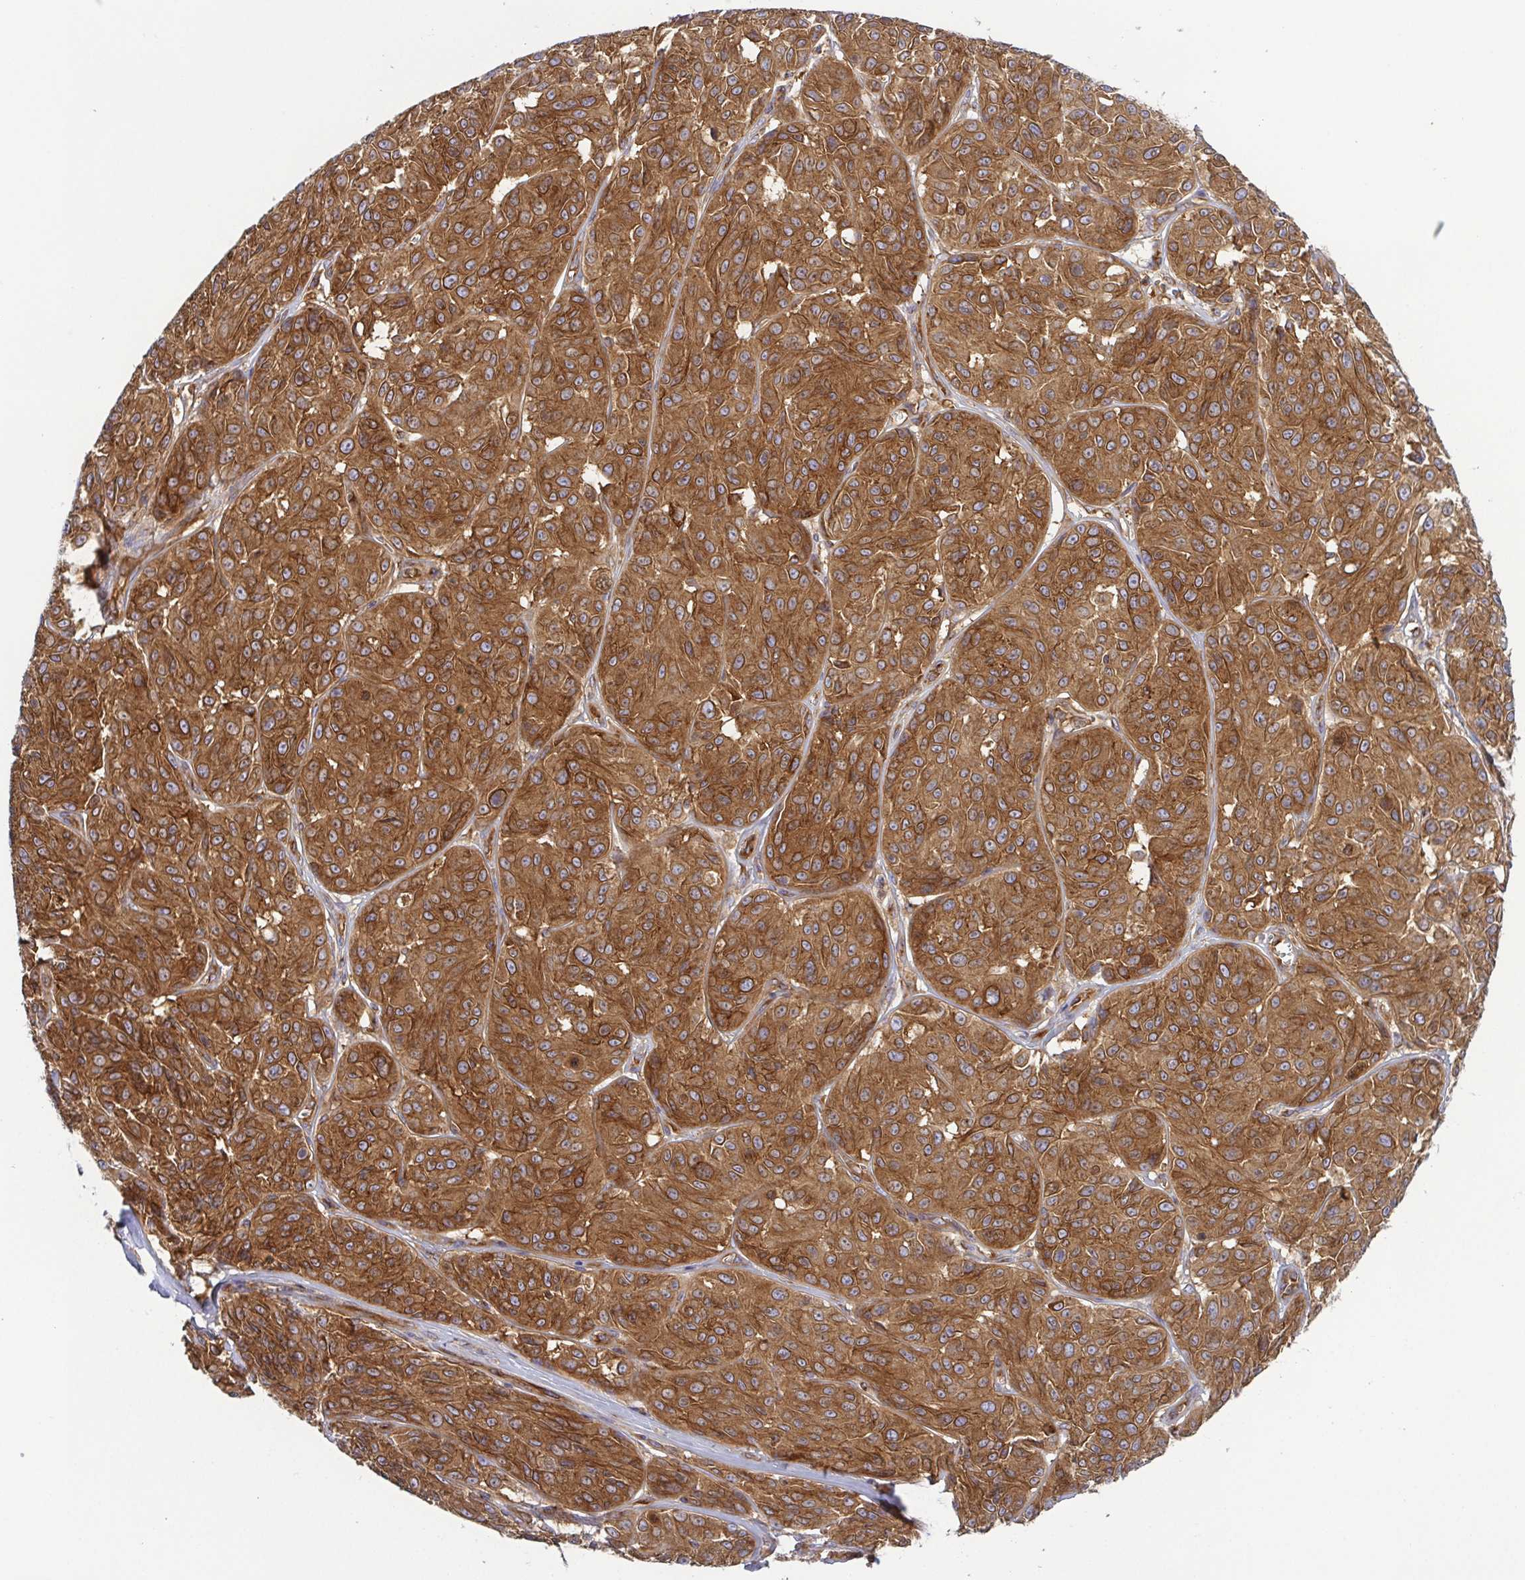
{"staining": {"intensity": "strong", "quantity": ">75%", "location": "cytoplasmic/membranous"}, "tissue": "melanoma", "cell_type": "Tumor cells", "image_type": "cancer", "snomed": [{"axis": "morphology", "description": "Malignant melanoma, NOS"}, {"axis": "topography", "description": "Skin"}], "caption": "Human melanoma stained with a brown dye demonstrates strong cytoplasmic/membranous positive positivity in about >75% of tumor cells.", "gene": "KIF5B", "patient": {"sex": "male", "age": 91}}